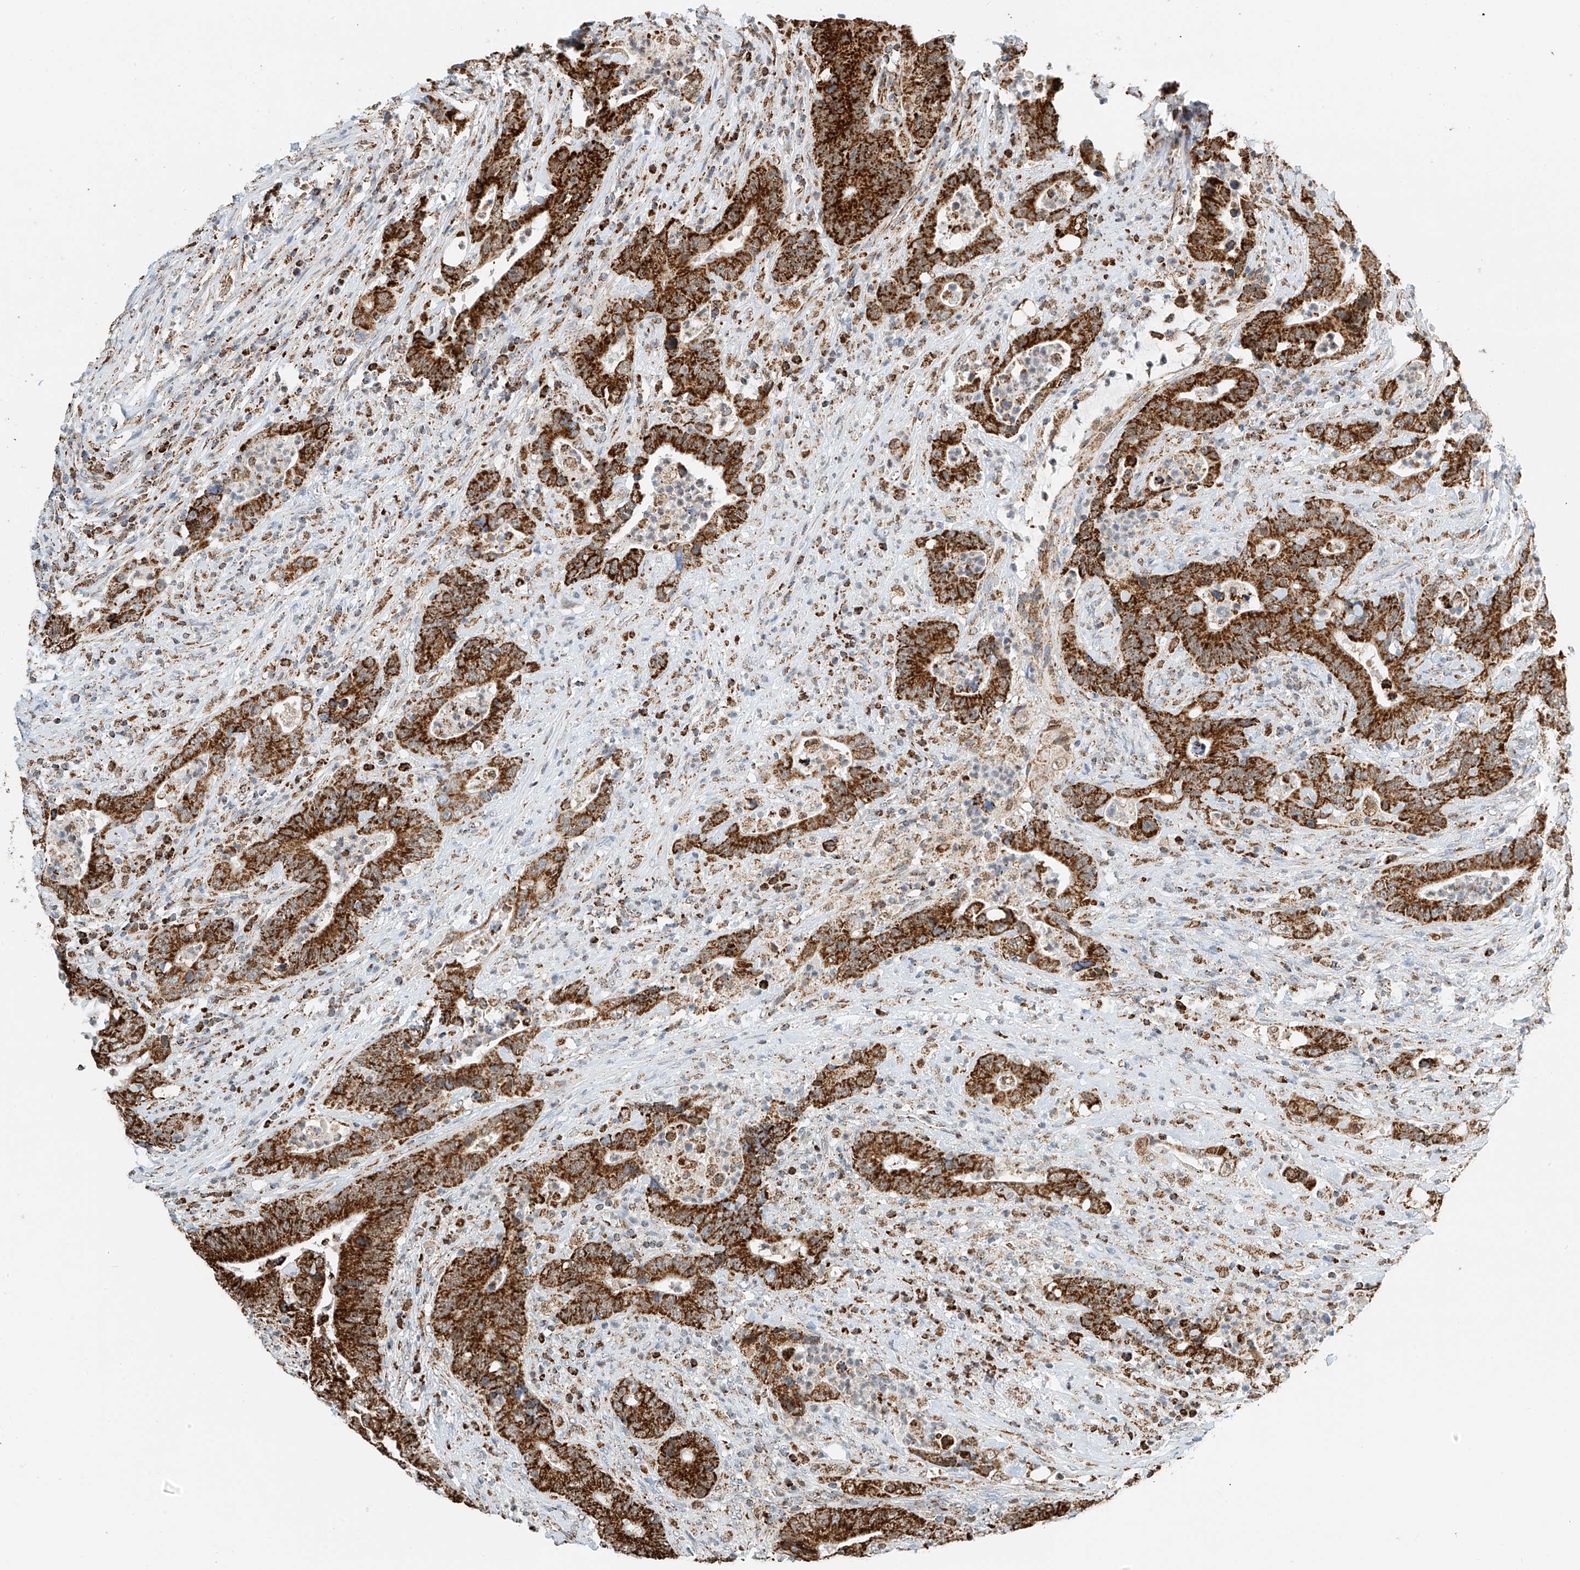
{"staining": {"intensity": "strong", "quantity": ">75%", "location": "cytoplasmic/membranous"}, "tissue": "colorectal cancer", "cell_type": "Tumor cells", "image_type": "cancer", "snomed": [{"axis": "morphology", "description": "Adenocarcinoma, NOS"}, {"axis": "topography", "description": "Colon"}], "caption": "Tumor cells display high levels of strong cytoplasmic/membranous staining in approximately >75% of cells in adenocarcinoma (colorectal). The staining is performed using DAB (3,3'-diaminobenzidine) brown chromogen to label protein expression. The nuclei are counter-stained blue using hematoxylin.", "gene": "PPA2", "patient": {"sex": "female", "age": 75}}